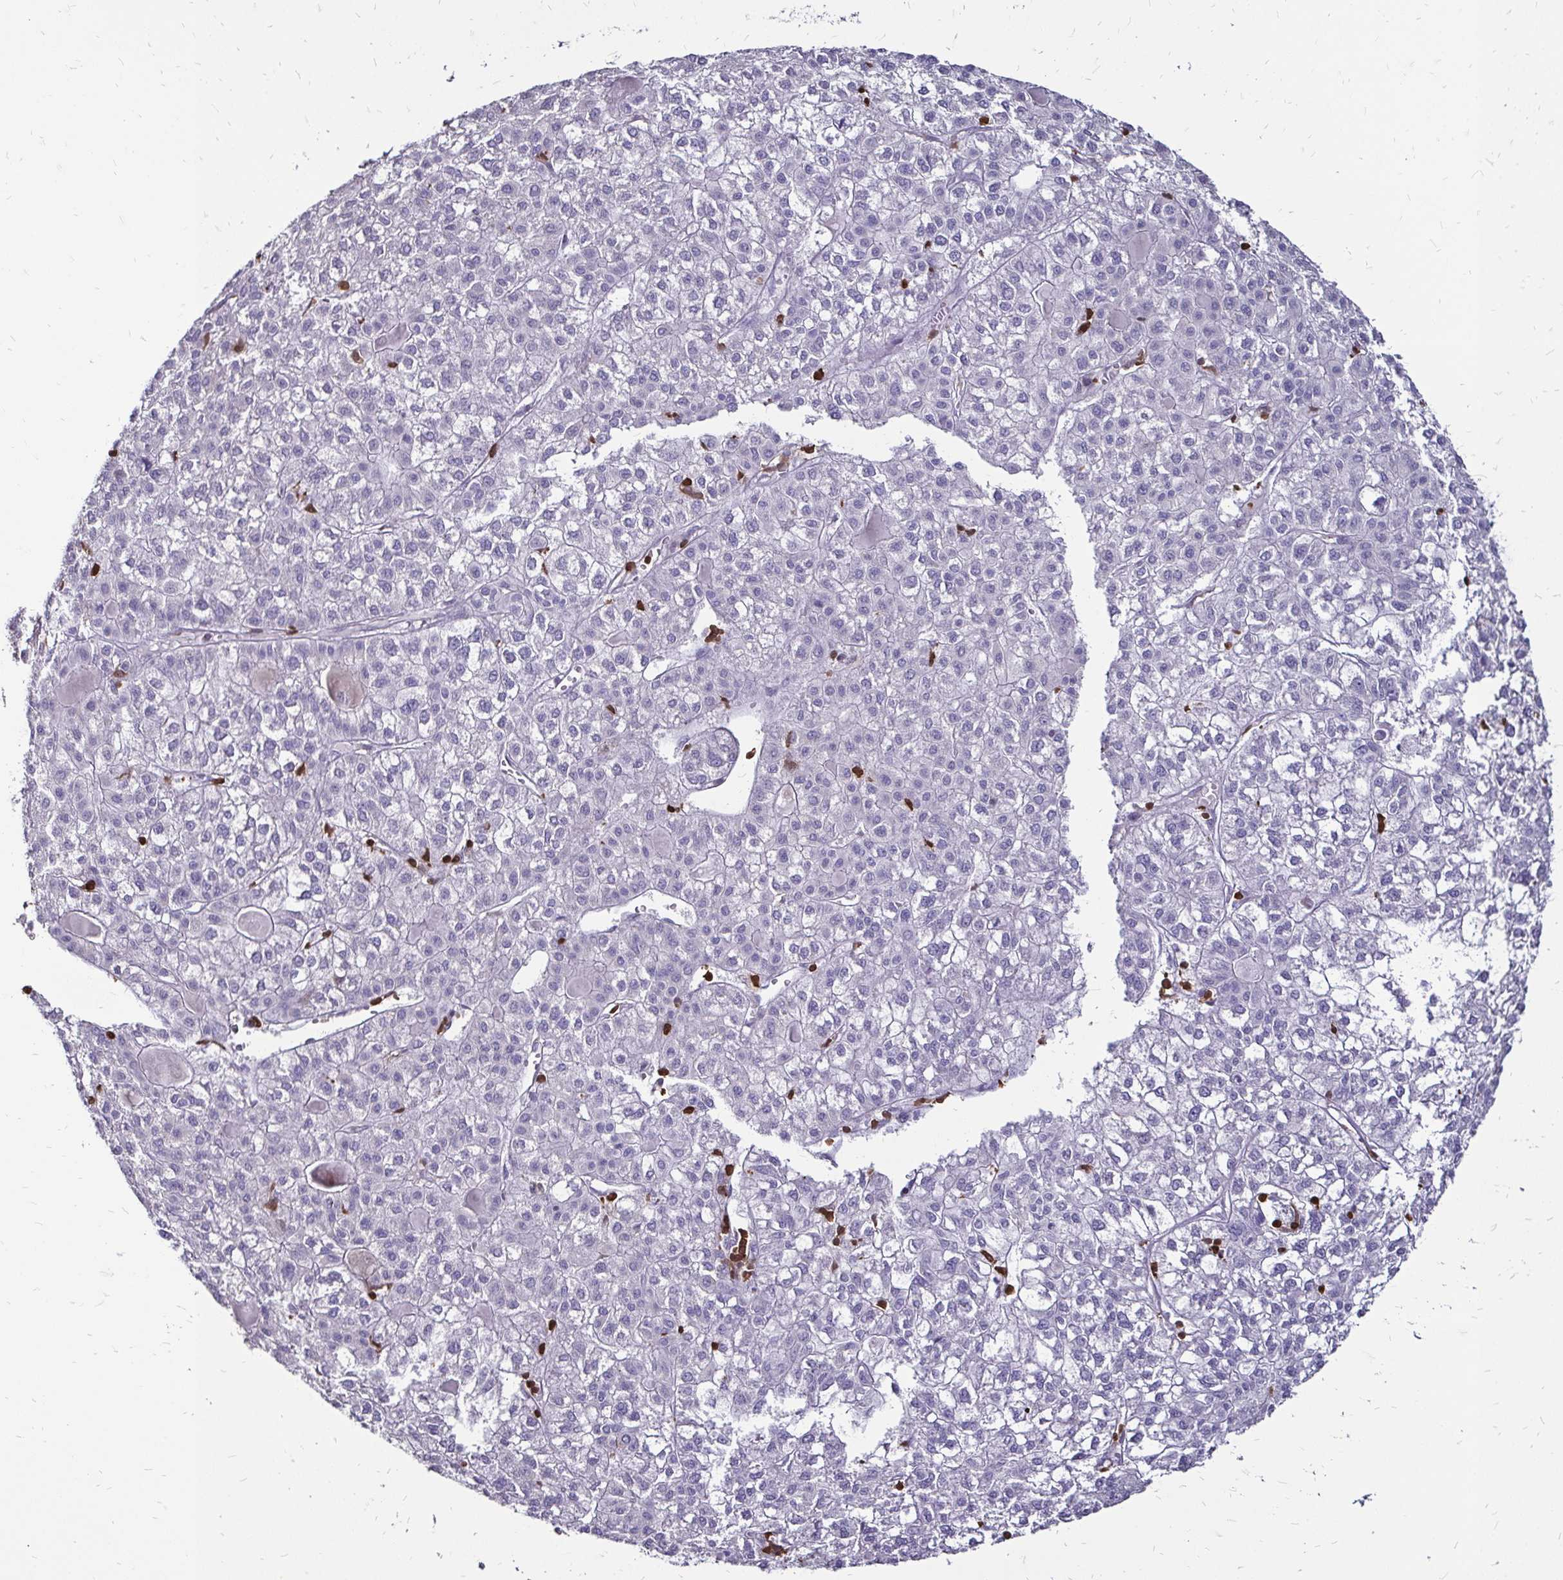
{"staining": {"intensity": "negative", "quantity": "none", "location": "none"}, "tissue": "liver cancer", "cell_type": "Tumor cells", "image_type": "cancer", "snomed": [{"axis": "morphology", "description": "Carcinoma, Hepatocellular, NOS"}, {"axis": "topography", "description": "Liver"}], "caption": "Immunohistochemistry image of hepatocellular carcinoma (liver) stained for a protein (brown), which shows no staining in tumor cells.", "gene": "ZFP1", "patient": {"sex": "female", "age": 43}}